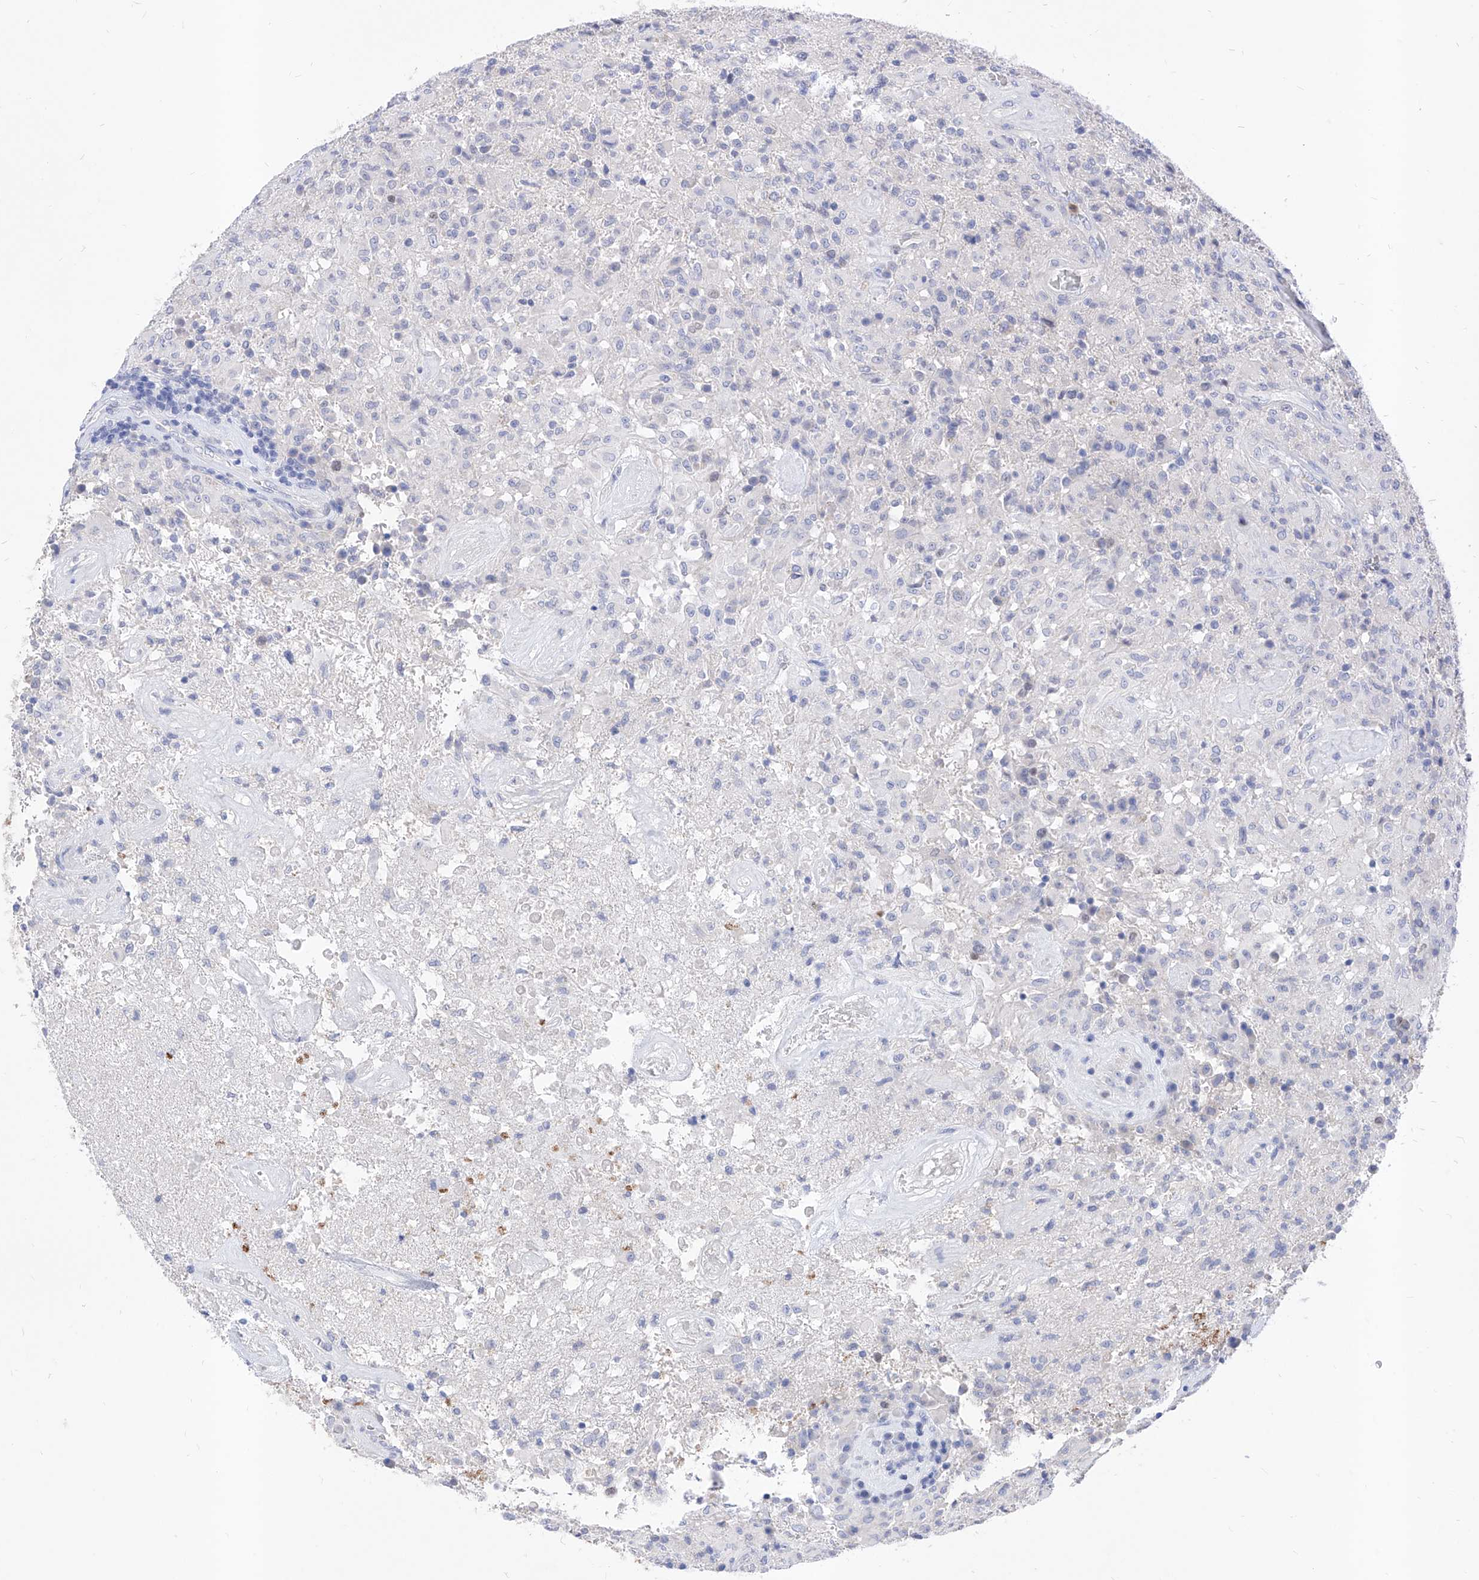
{"staining": {"intensity": "negative", "quantity": "none", "location": "none"}, "tissue": "glioma", "cell_type": "Tumor cells", "image_type": "cancer", "snomed": [{"axis": "morphology", "description": "Glioma, malignant, High grade"}, {"axis": "topography", "description": "Brain"}], "caption": "This is an immunohistochemistry (IHC) micrograph of glioma. There is no positivity in tumor cells.", "gene": "VAX1", "patient": {"sex": "female", "age": 57}}